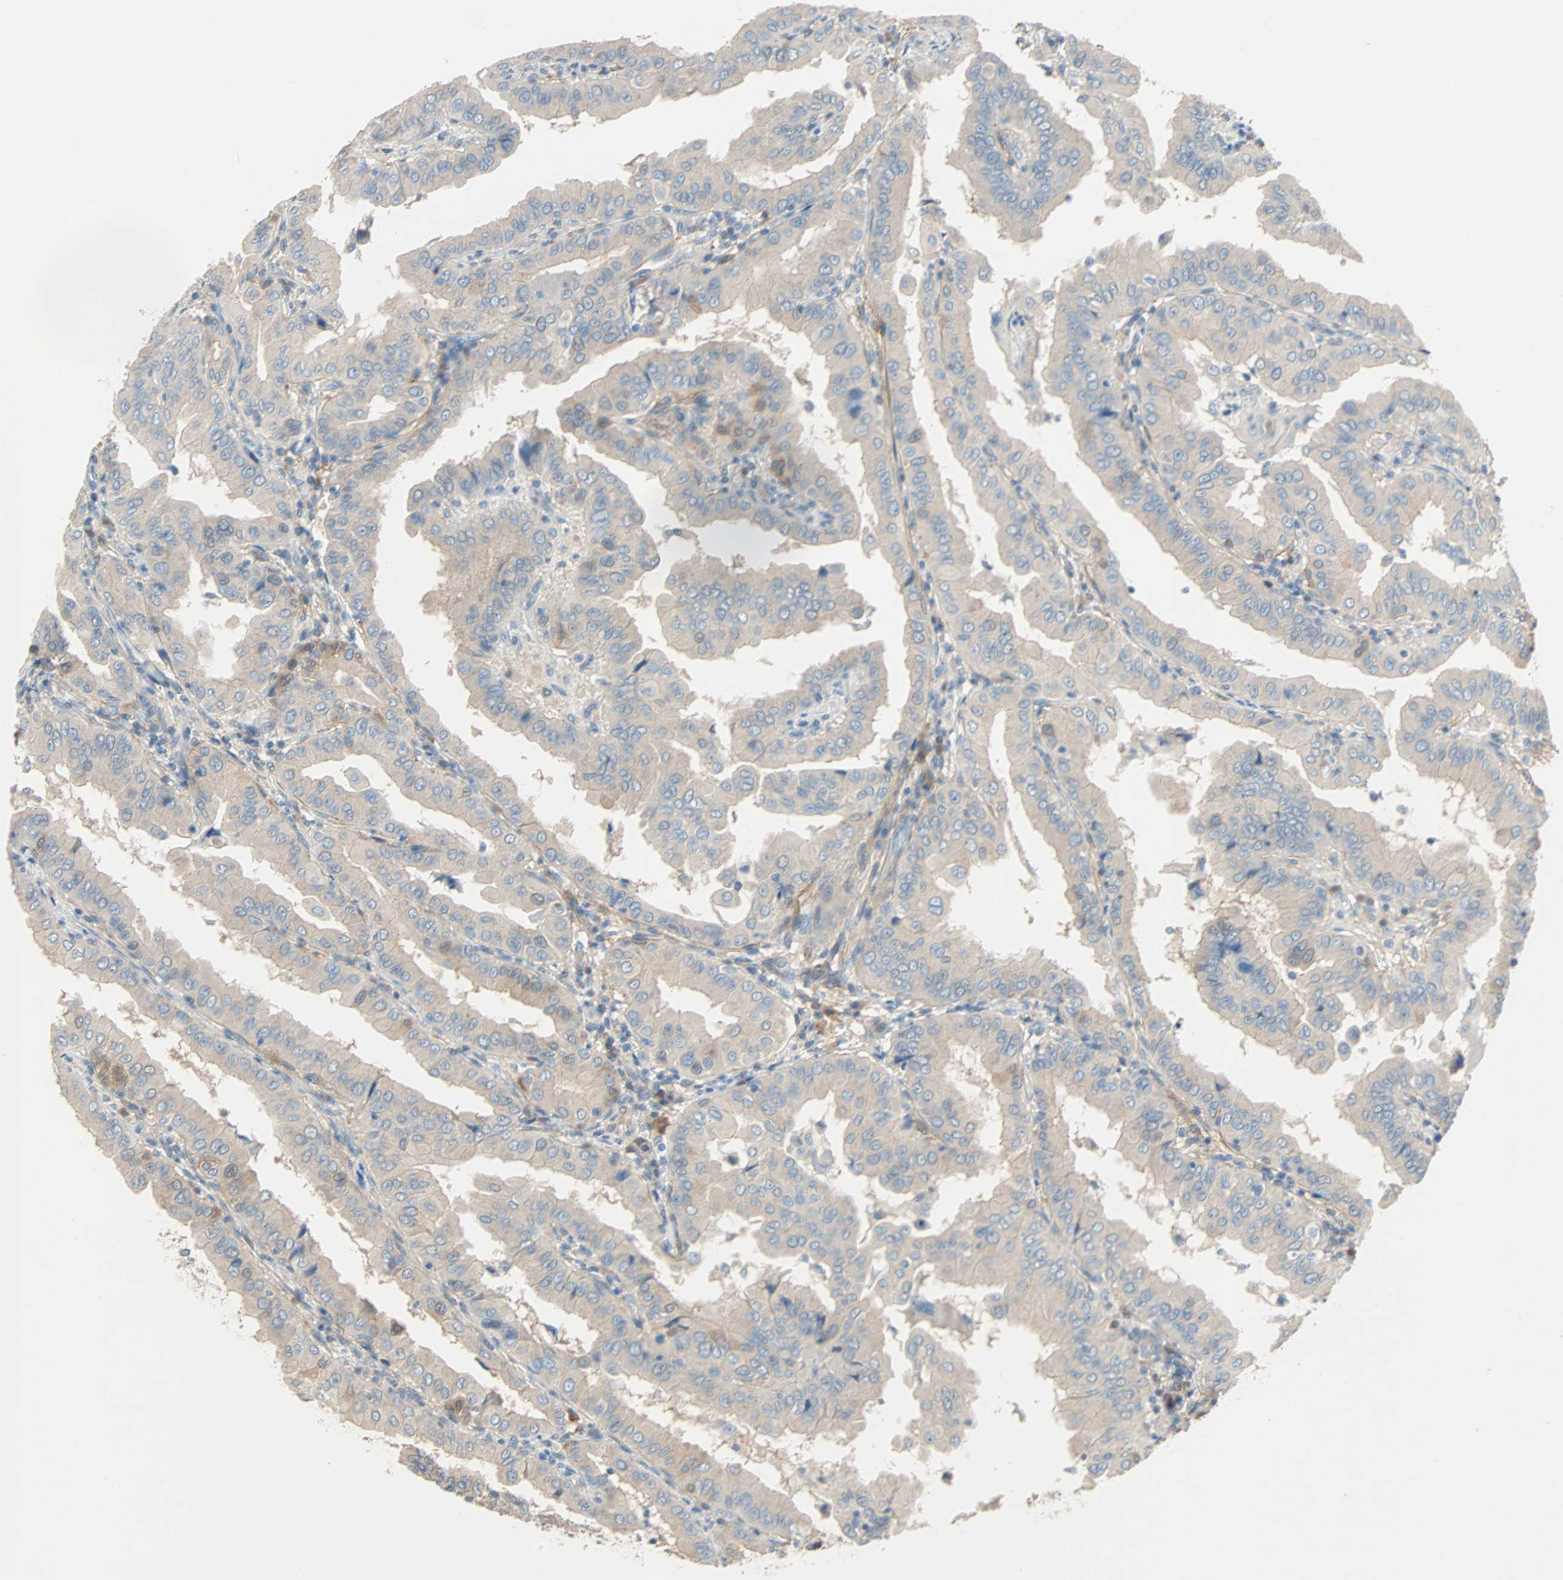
{"staining": {"intensity": "weak", "quantity": ">75%", "location": "cytoplasmic/membranous"}, "tissue": "thyroid cancer", "cell_type": "Tumor cells", "image_type": "cancer", "snomed": [{"axis": "morphology", "description": "Papillary adenocarcinoma, NOS"}, {"axis": "topography", "description": "Thyroid gland"}], "caption": "Protein analysis of thyroid cancer tissue exhibits weak cytoplasmic/membranous staining in about >75% of tumor cells.", "gene": "TNFRSF12A", "patient": {"sex": "male", "age": 33}}